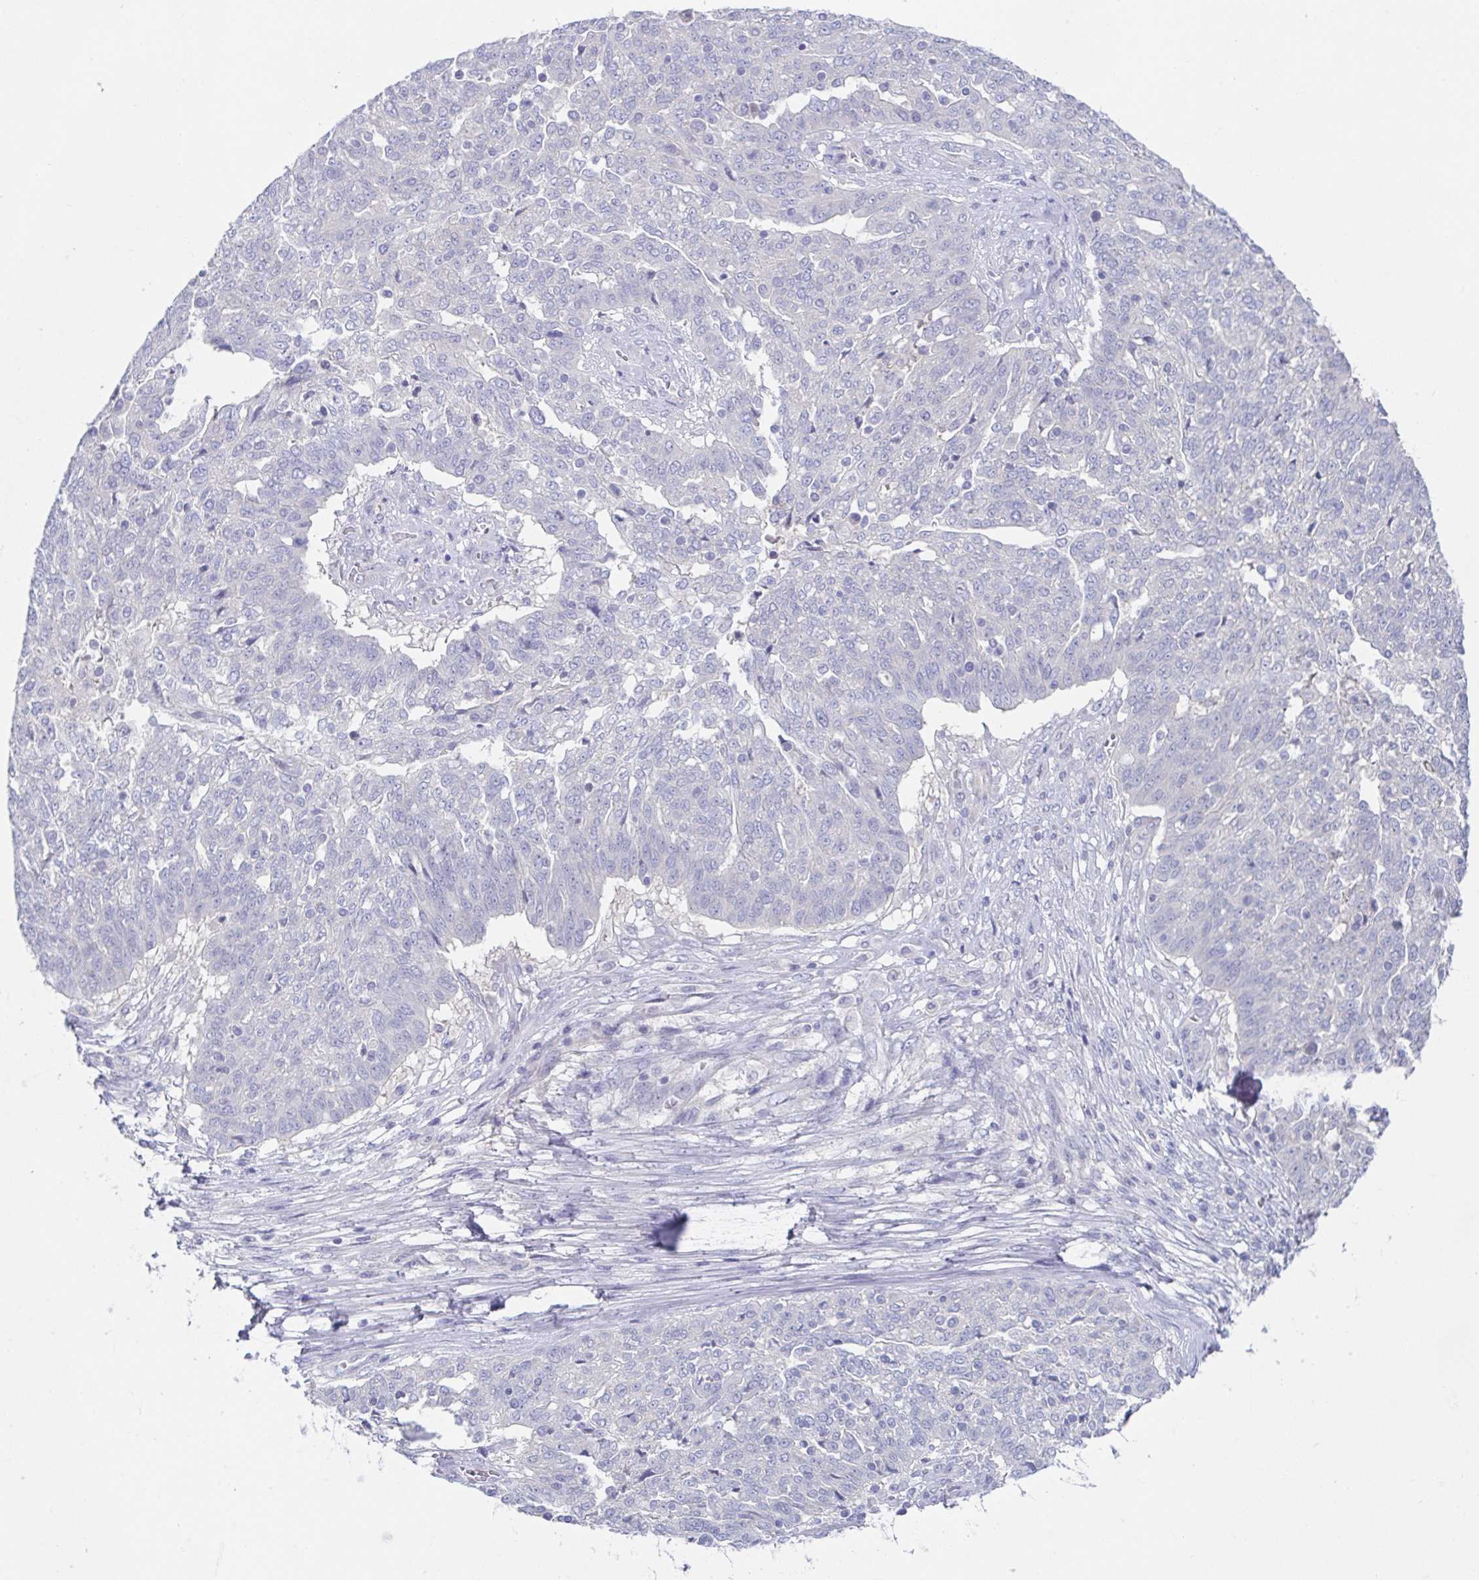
{"staining": {"intensity": "negative", "quantity": "none", "location": "none"}, "tissue": "ovarian cancer", "cell_type": "Tumor cells", "image_type": "cancer", "snomed": [{"axis": "morphology", "description": "Cystadenocarcinoma, serous, NOS"}, {"axis": "topography", "description": "Ovary"}], "caption": "Tumor cells show no significant protein staining in ovarian serous cystadenocarcinoma.", "gene": "HTR2A", "patient": {"sex": "female", "age": 67}}